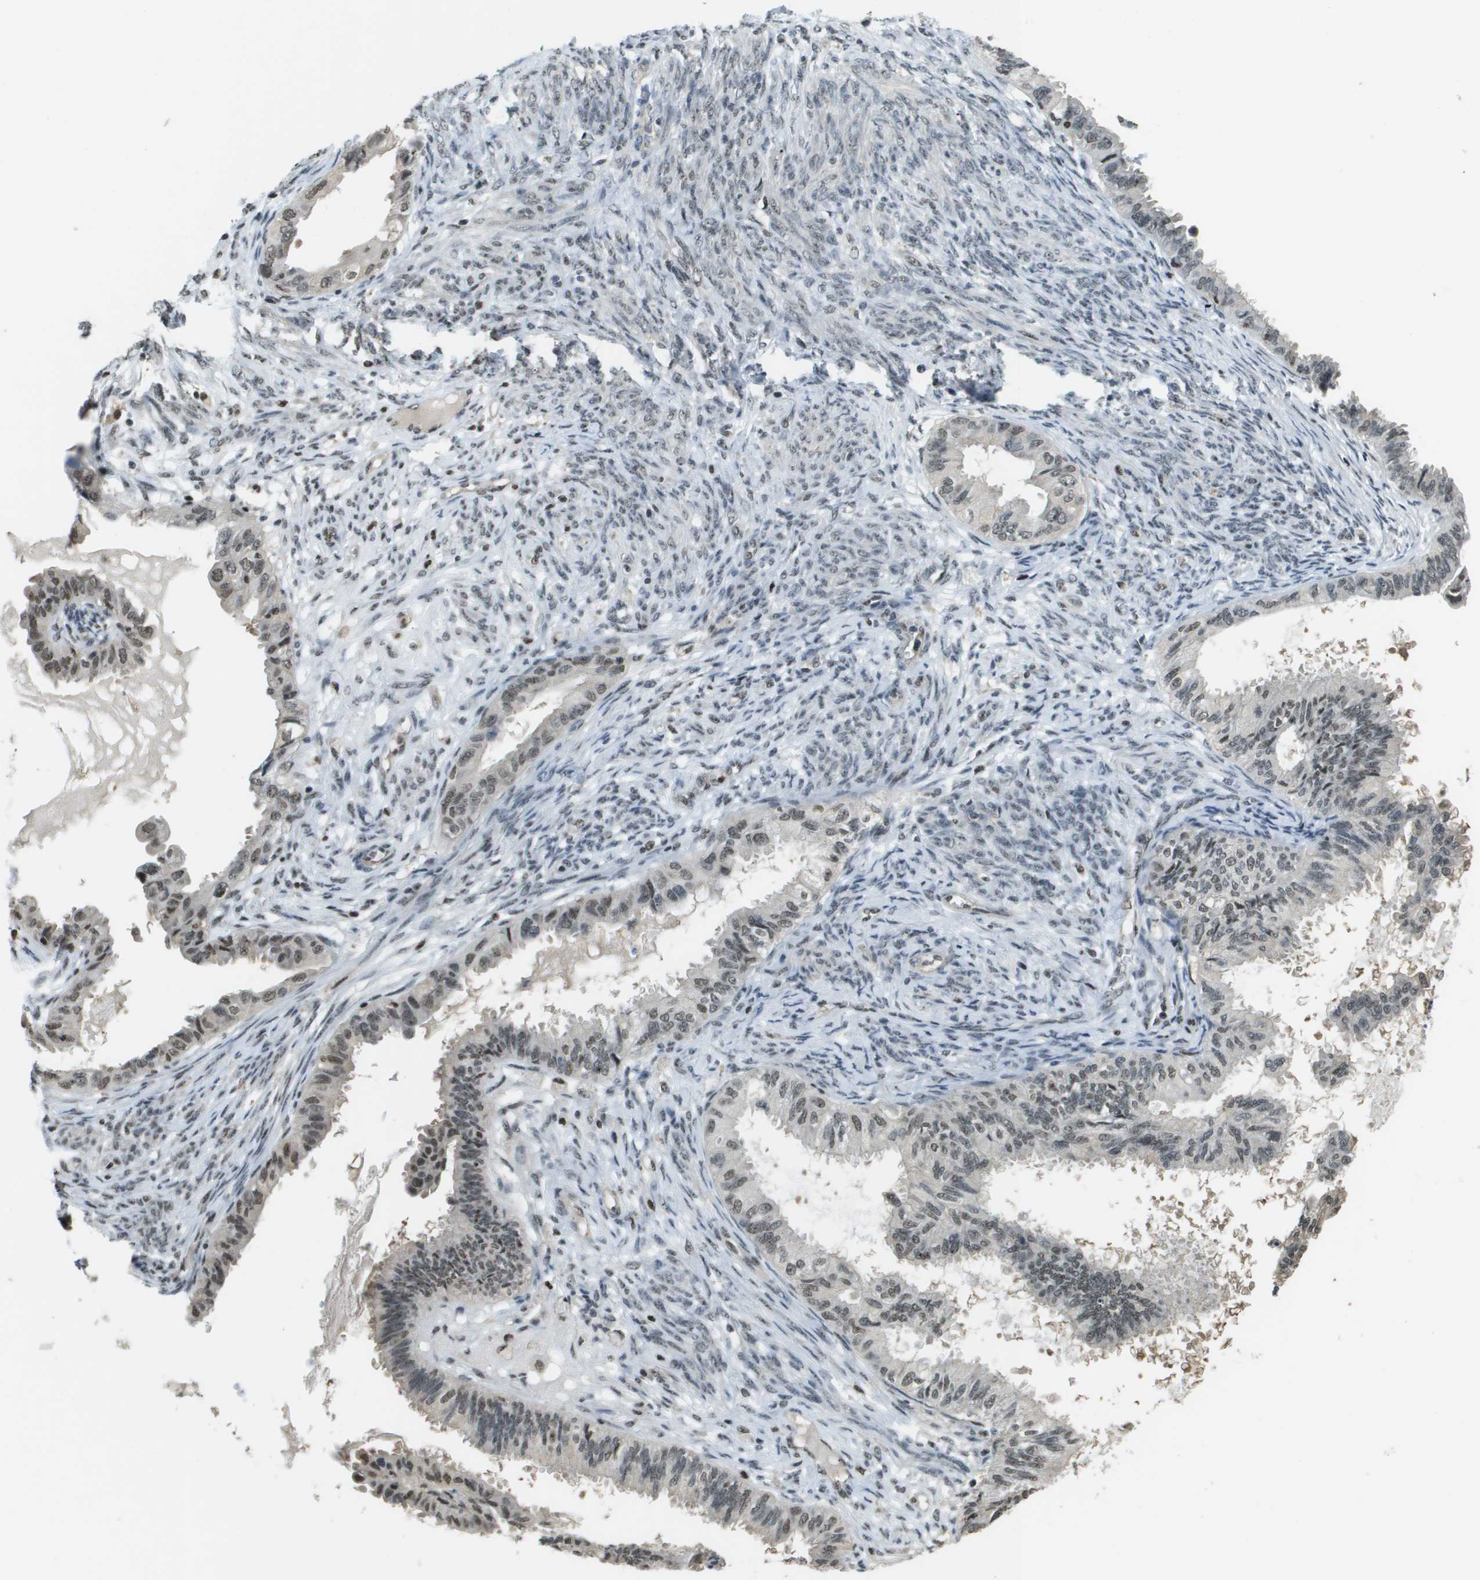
{"staining": {"intensity": "weak", "quantity": "25%-75%", "location": "nuclear"}, "tissue": "cervical cancer", "cell_type": "Tumor cells", "image_type": "cancer", "snomed": [{"axis": "morphology", "description": "Normal tissue, NOS"}, {"axis": "morphology", "description": "Adenocarcinoma, NOS"}, {"axis": "topography", "description": "Cervix"}, {"axis": "topography", "description": "Endometrium"}], "caption": "Cervical cancer (adenocarcinoma) tissue exhibits weak nuclear positivity in about 25%-75% of tumor cells (DAB IHC with brightfield microscopy, high magnification).", "gene": "SP100", "patient": {"sex": "female", "age": 86}}